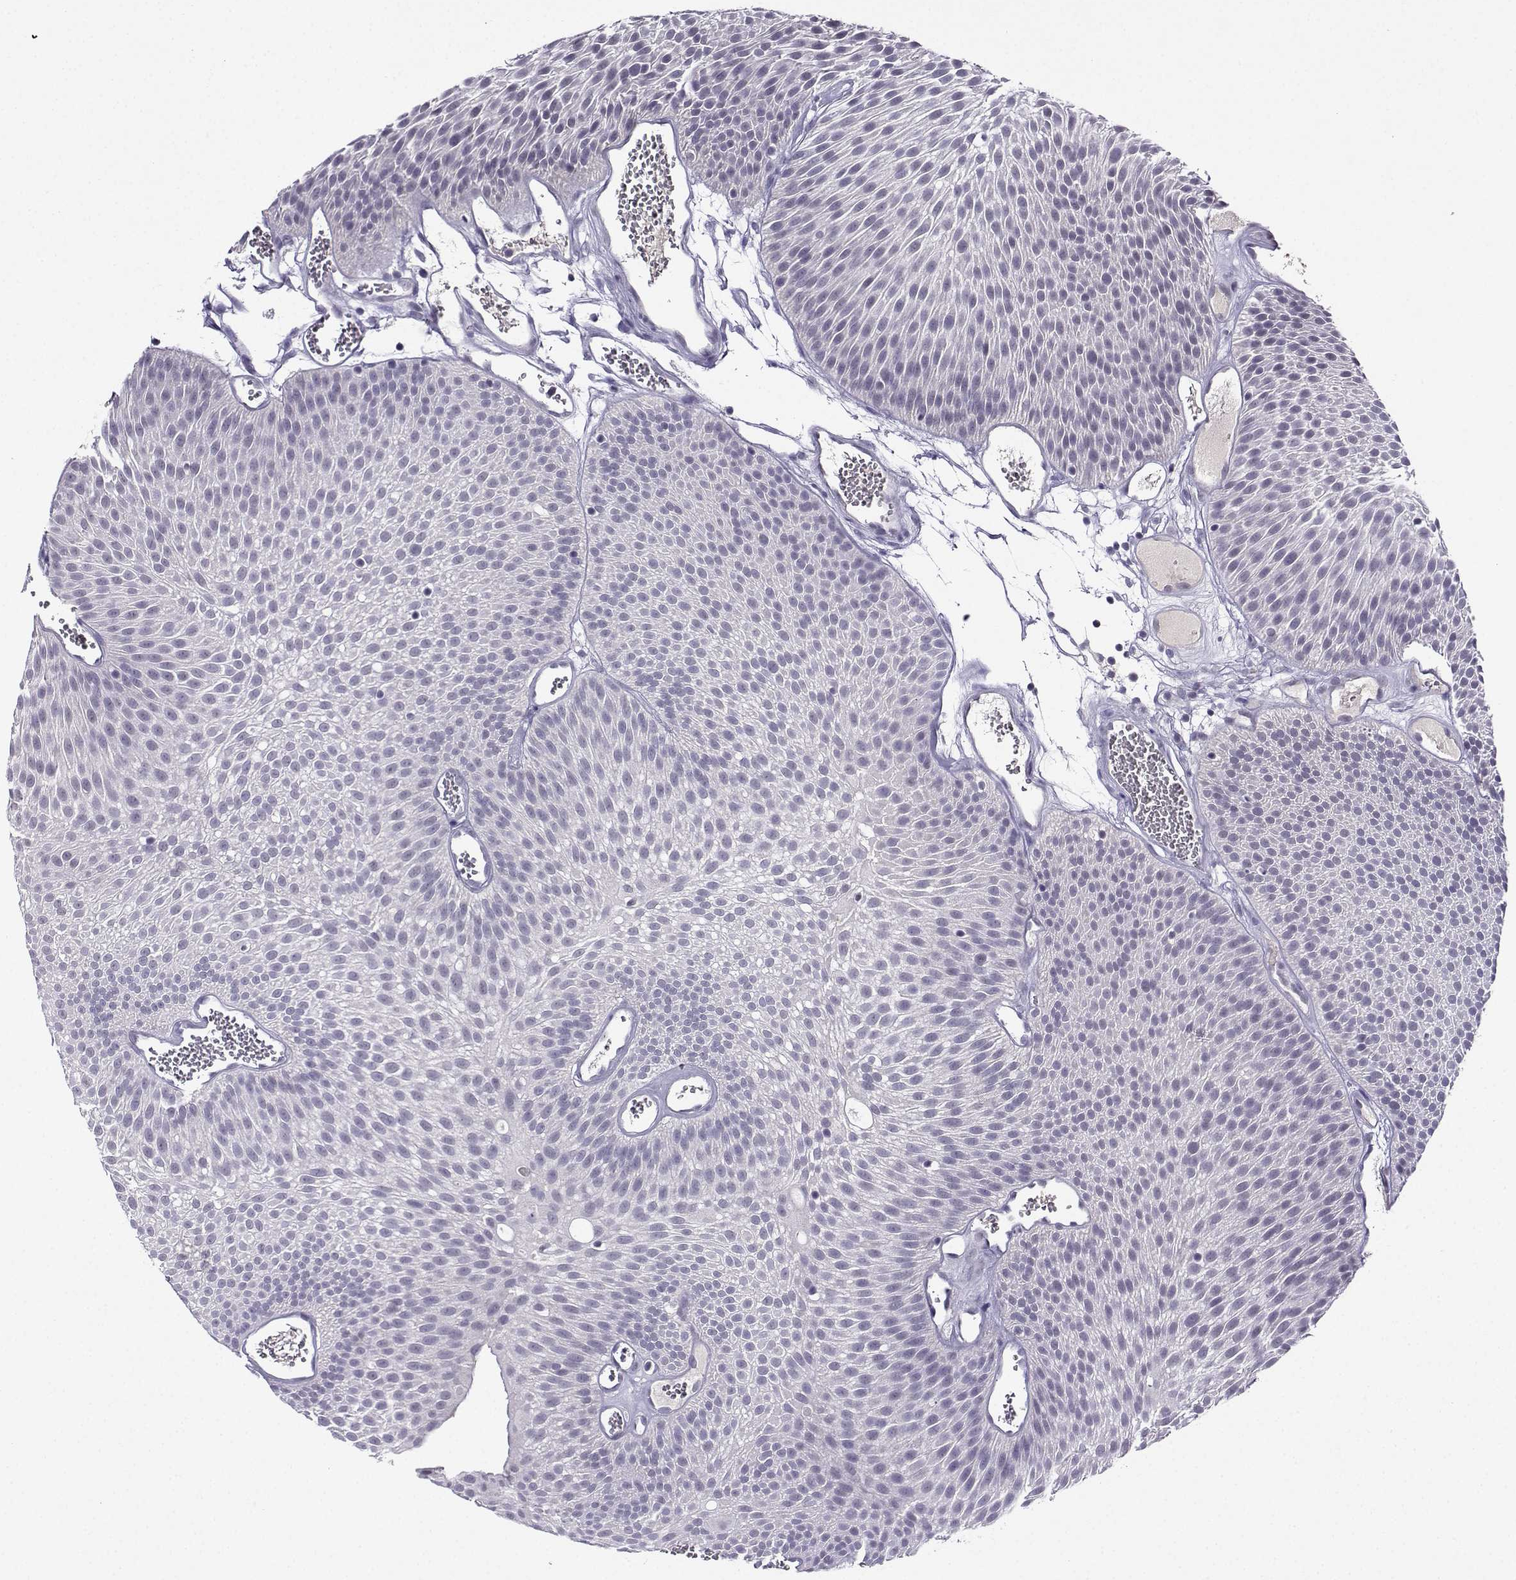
{"staining": {"intensity": "negative", "quantity": "none", "location": "none"}, "tissue": "urothelial cancer", "cell_type": "Tumor cells", "image_type": "cancer", "snomed": [{"axis": "morphology", "description": "Urothelial carcinoma, Low grade"}, {"axis": "topography", "description": "Urinary bladder"}], "caption": "High power microscopy histopathology image of an IHC image of urothelial cancer, revealing no significant staining in tumor cells.", "gene": "LRFN2", "patient": {"sex": "male", "age": 52}}